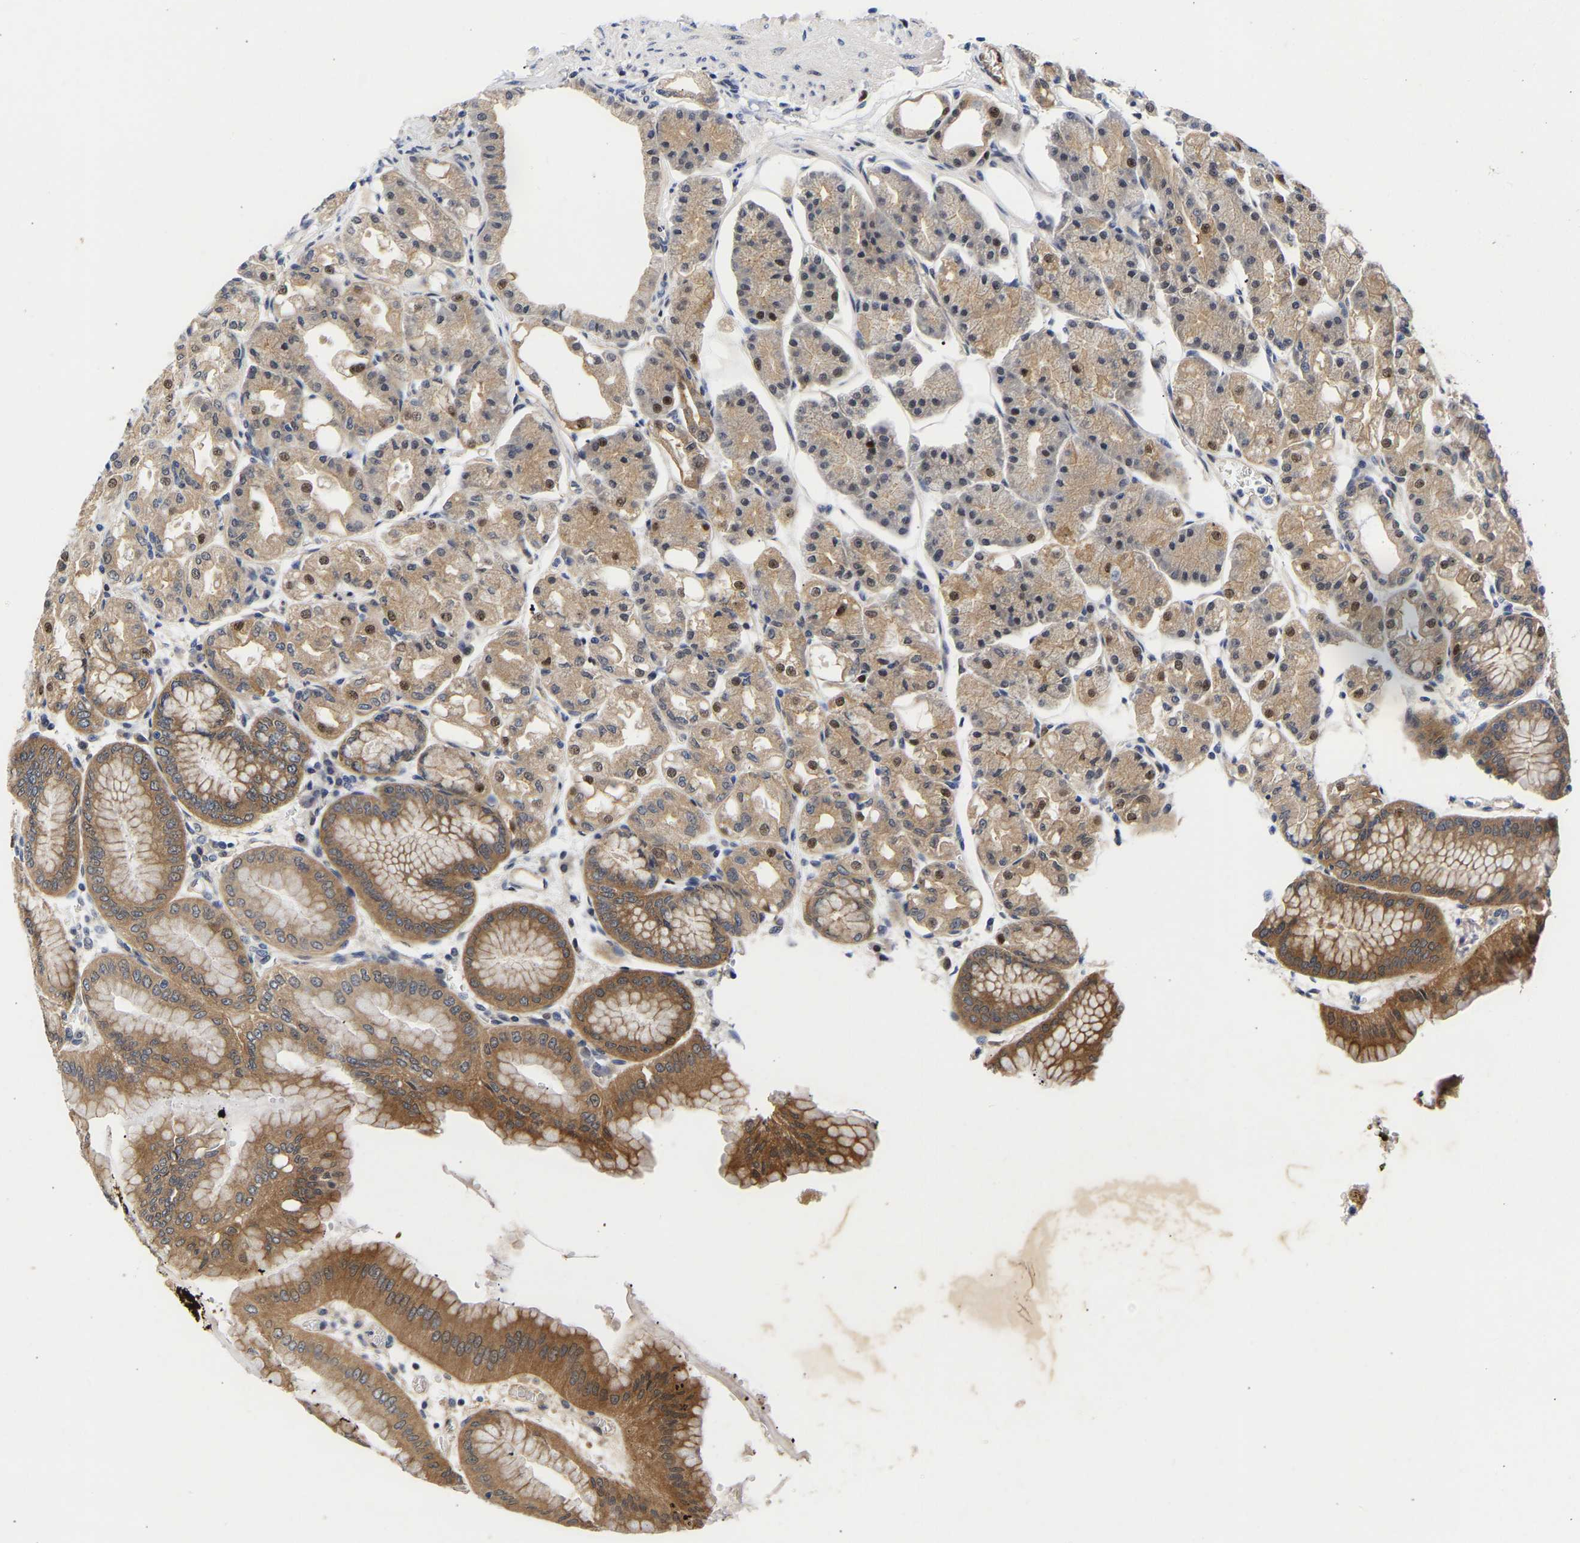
{"staining": {"intensity": "moderate", "quantity": "25%-75%", "location": "cytoplasmic/membranous,nuclear"}, "tissue": "stomach", "cell_type": "Glandular cells", "image_type": "normal", "snomed": [{"axis": "morphology", "description": "Normal tissue, NOS"}, {"axis": "topography", "description": "Stomach, lower"}], "caption": "Immunohistochemistry of unremarkable stomach reveals medium levels of moderate cytoplasmic/membranous,nuclear positivity in about 25%-75% of glandular cells. The staining is performed using DAB brown chromogen to label protein expression. The nuclei are counter-stained blue using hematoxylin.", "gene": "CCDC6", "patient": {"sex": "male", "age": 71}}